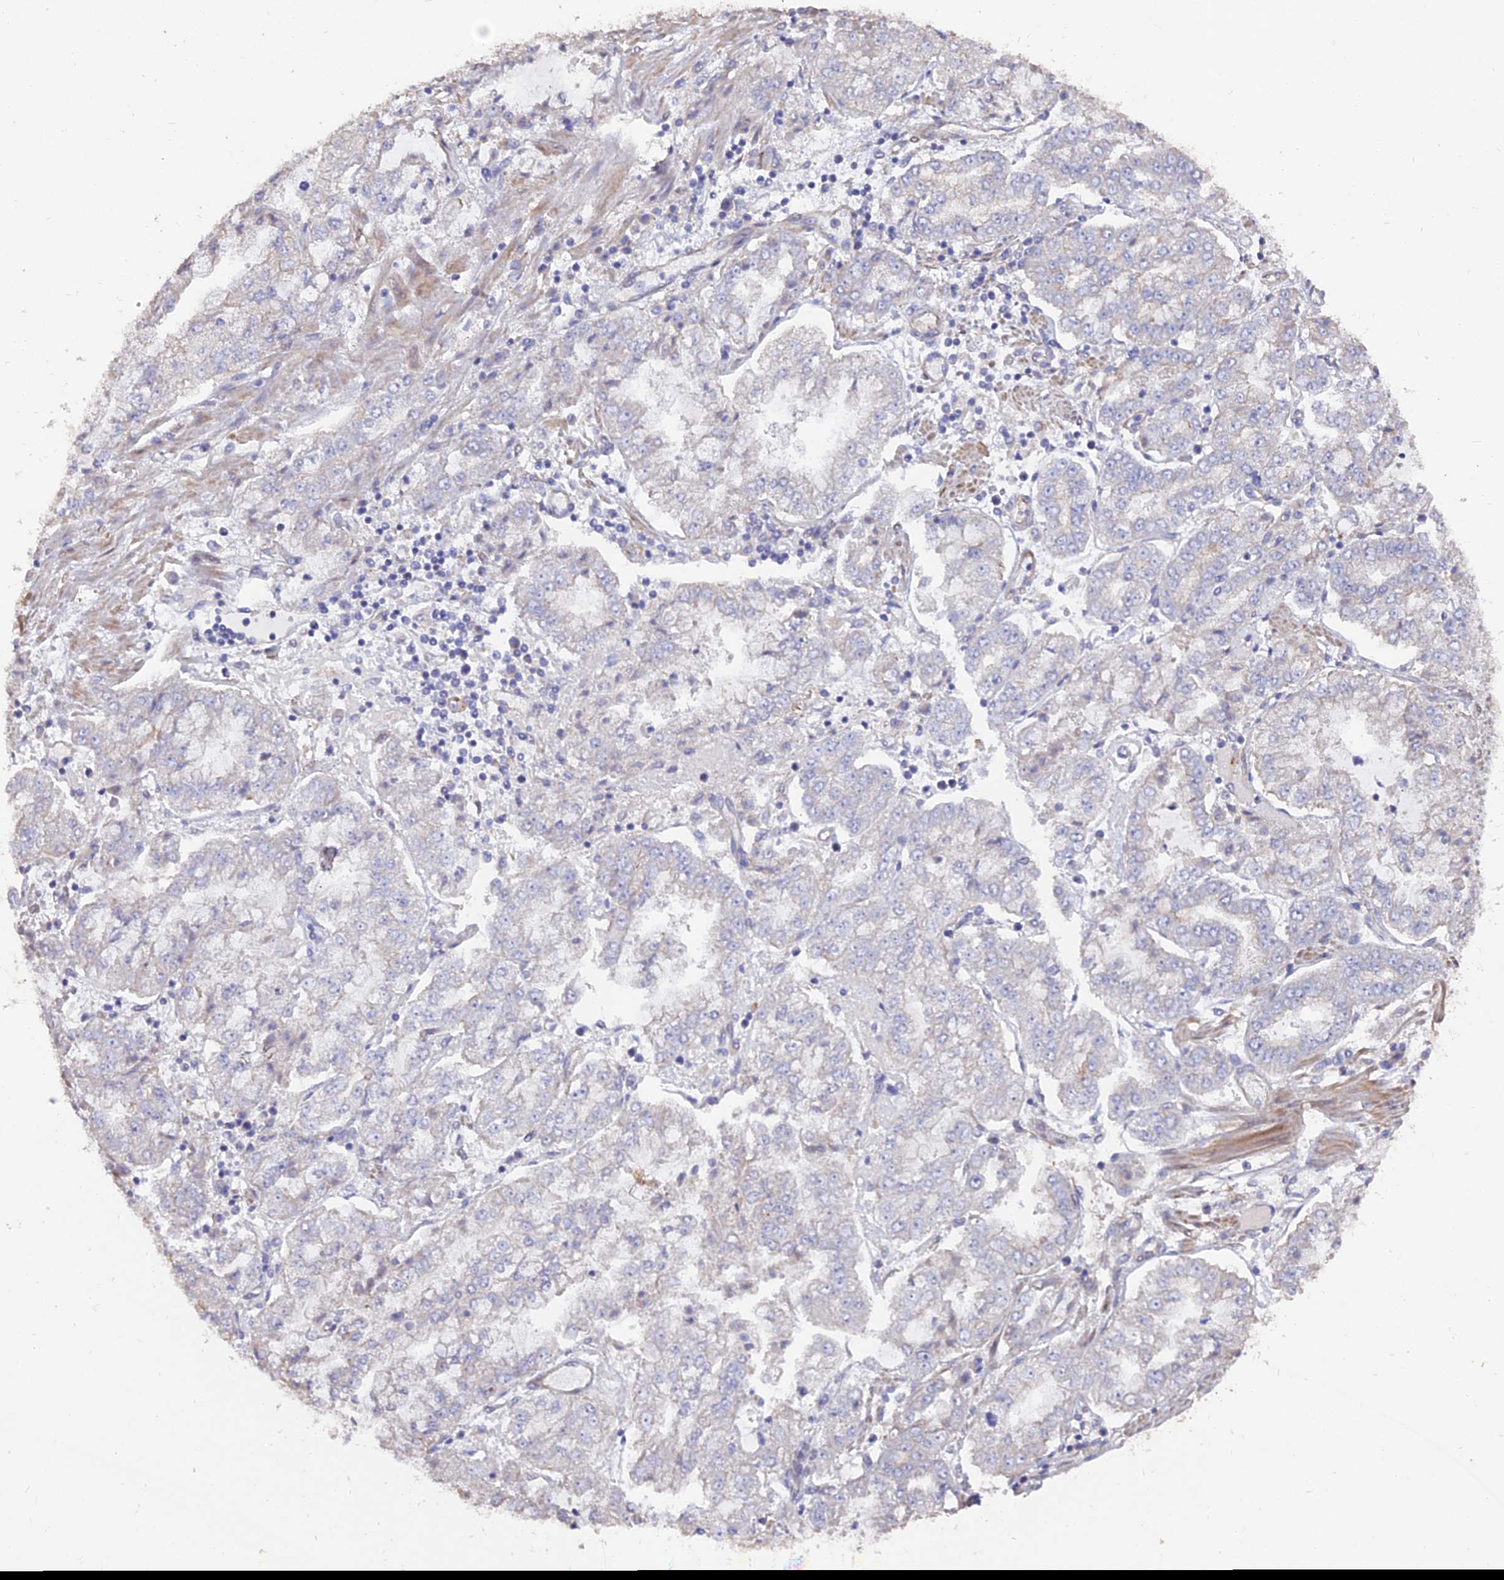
{"staining": {"intensity": "negative", "quantity": "none", "location": "none"}, "tissue": "stomach cancer", "cell_type": "Tumor cells", "image_type": "cancer", "snomed": [{"axis": "morphology", "description": "Adenocarcinoma, NOS"}, {"axis": "topography", "description": "Stomach"}], "caption": "This is a image of immunohistochemistry staining of stomach cancer (adenocarcinoma), which shows no staining in tumor cells. The staining is performed using DAB brown chromogen with nuclei counter-stained in using hematoxylin.", "gene": "FAM168B", "patient": {"sex": "male", "age": 76}}